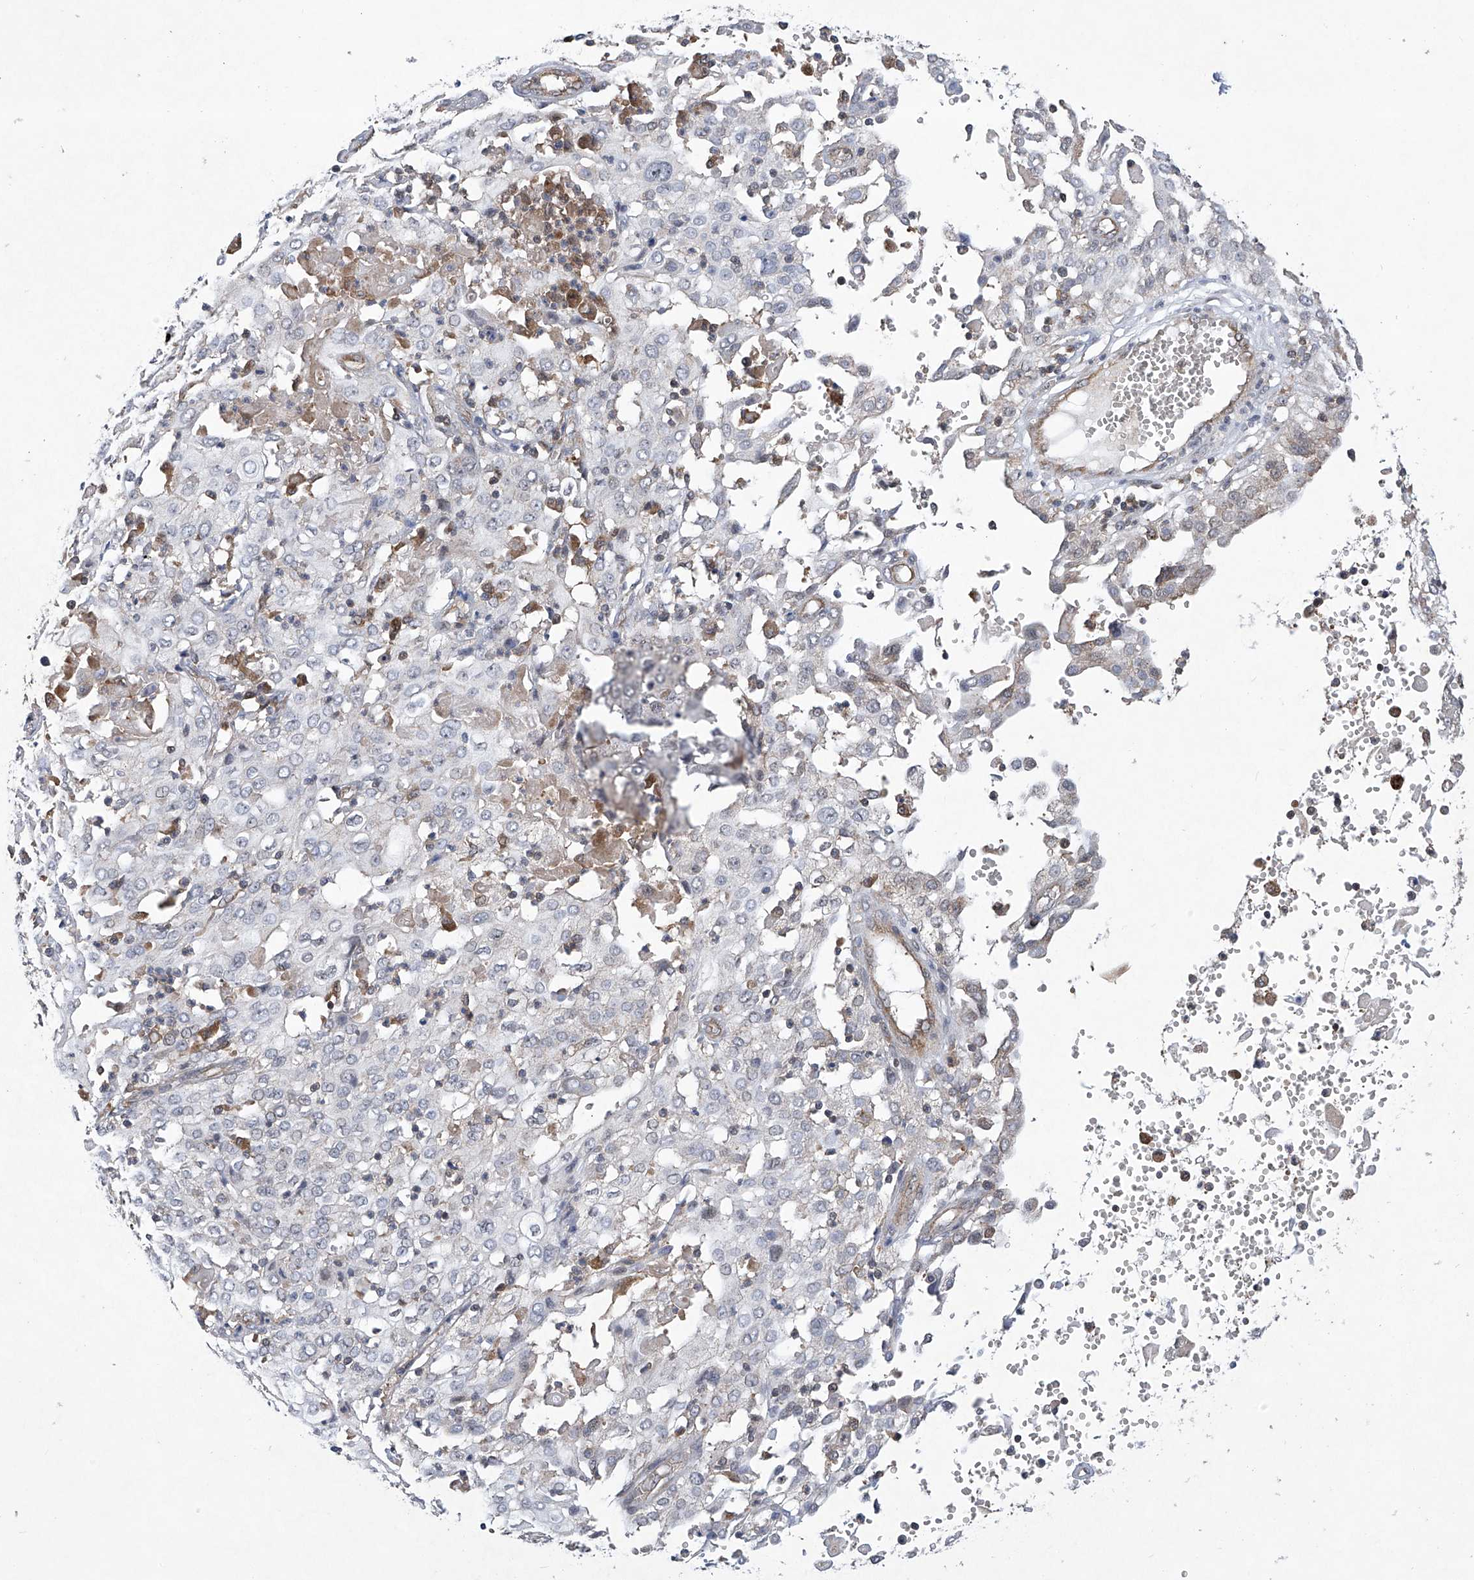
{"staining": {"intensity": "weak", "quantity": "<25%", "location": "cytoplasmic/membranous"}, "tissue": "cervical cancer", "cell_type": "Tumor cells", "image_type": "cancer", "snomed": [{"axis": "morphology", "description": "Squamous cell carcinoma, NOS"}, {"axis": "topography", "description": "Cervix"}], "caption": "Micrograph shows no protein staining in tumor cells of cervical cancer (squamous cell carcinoma) tissue.", "gene": "CISH", "patient": {"sex": "female", "age": 39}}